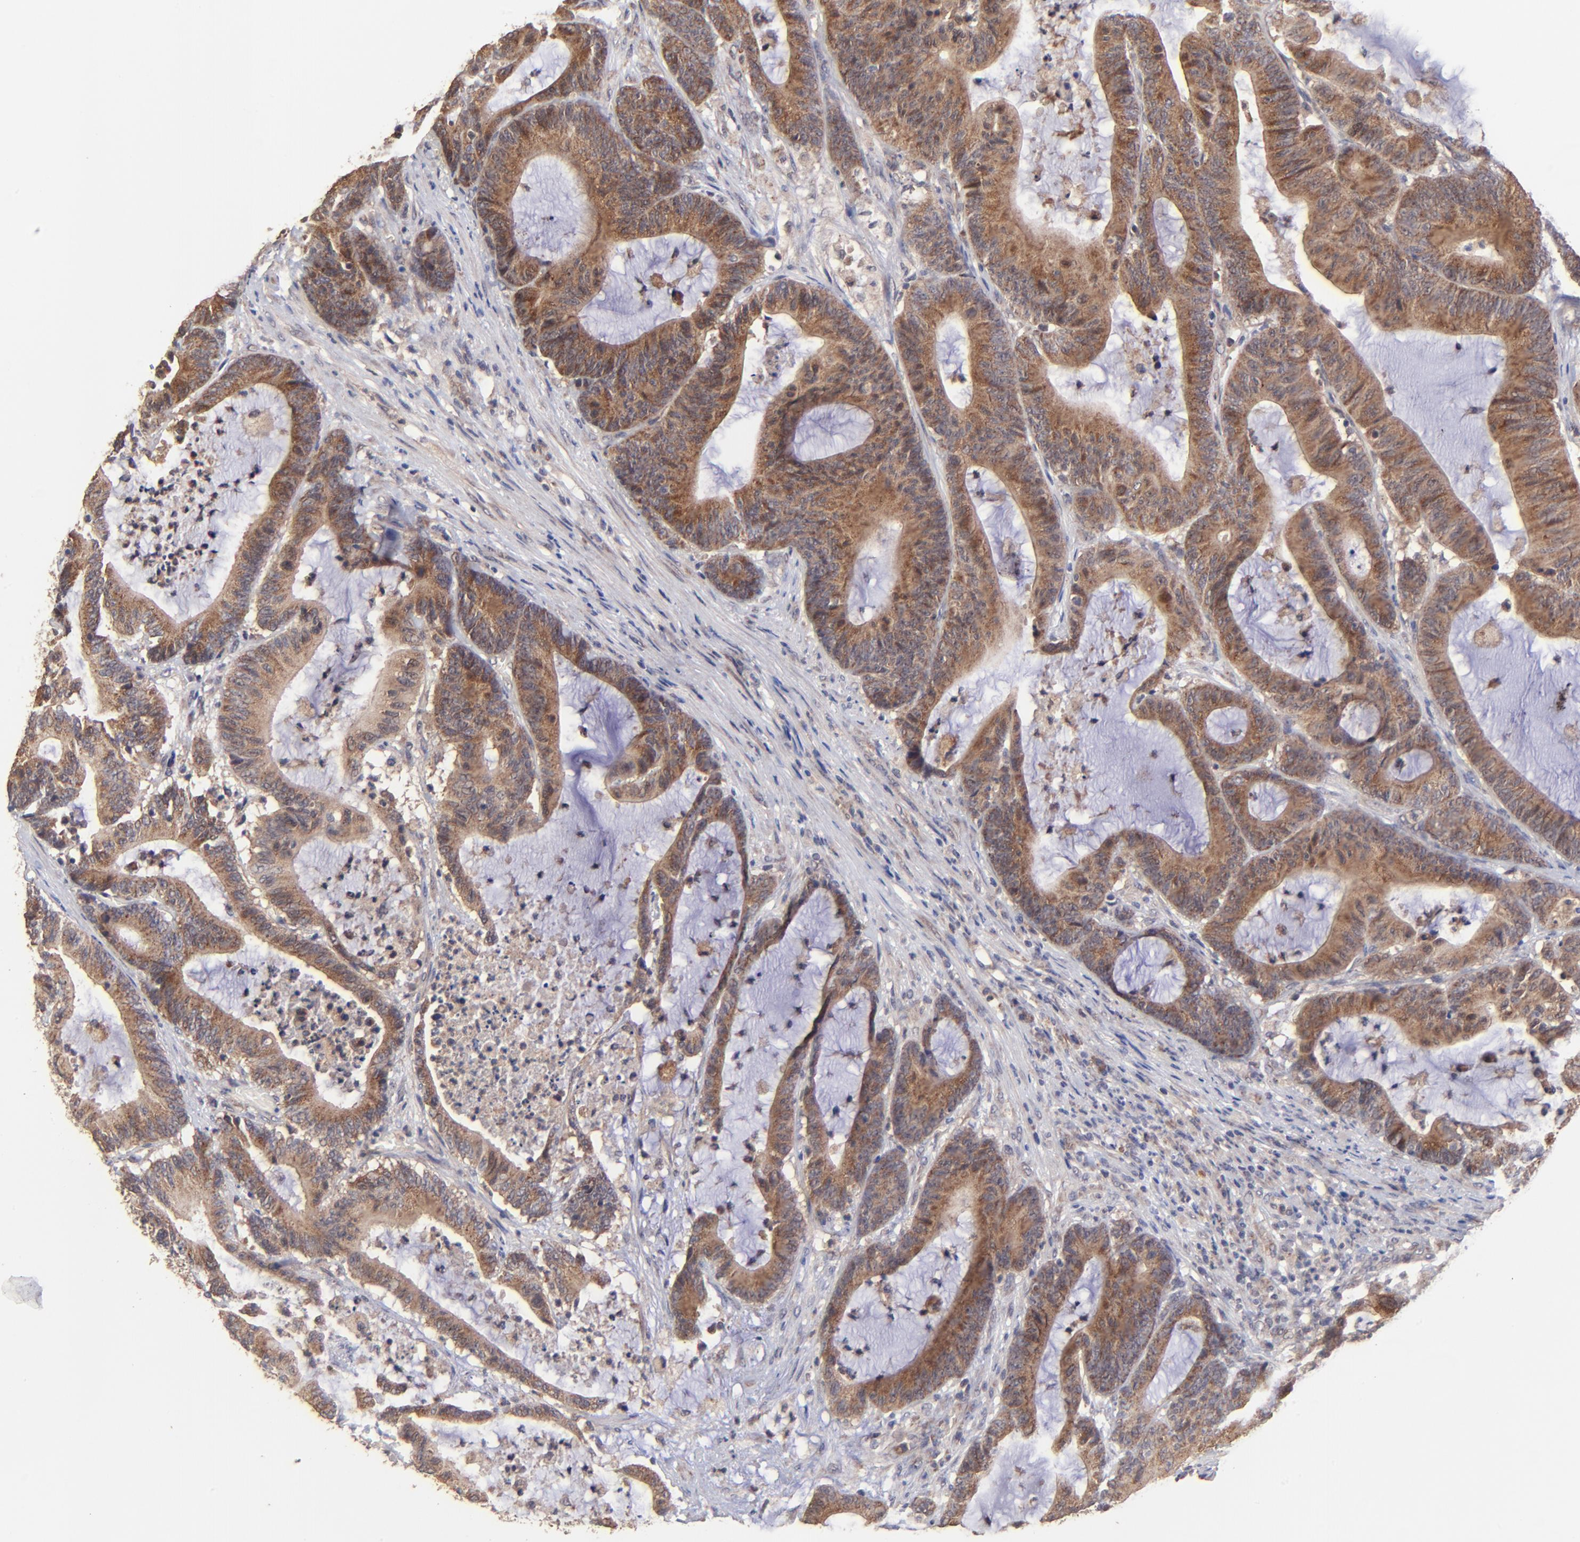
{"staining": {"intensity": "moderate", "quantity": ">75%", "location": "cytoplasmic/membranous"}, "tissue": "colorectal cancer", "cell_type": "Tumor cells", "image_type": "cancer", "snomed": [{"axis": "morphology", "description": "Adenocarcinoma, NOS"}, {"axis": "topography", "description": "Colon"}], "caption": "Immunohistochemistry (IHC) (DAB (3,3'-diaminobenzidine)) staining of colorectal cancer (adenocarcinoma) reveals moderate cytoplasmic/membranous protein staining in approximately >75% of tumor cells. The protein is shown in brown color, while the nuclei are stained blue.", "gene": "BAIAP2L2", "patient": {"sex": "female", "age": 84}}